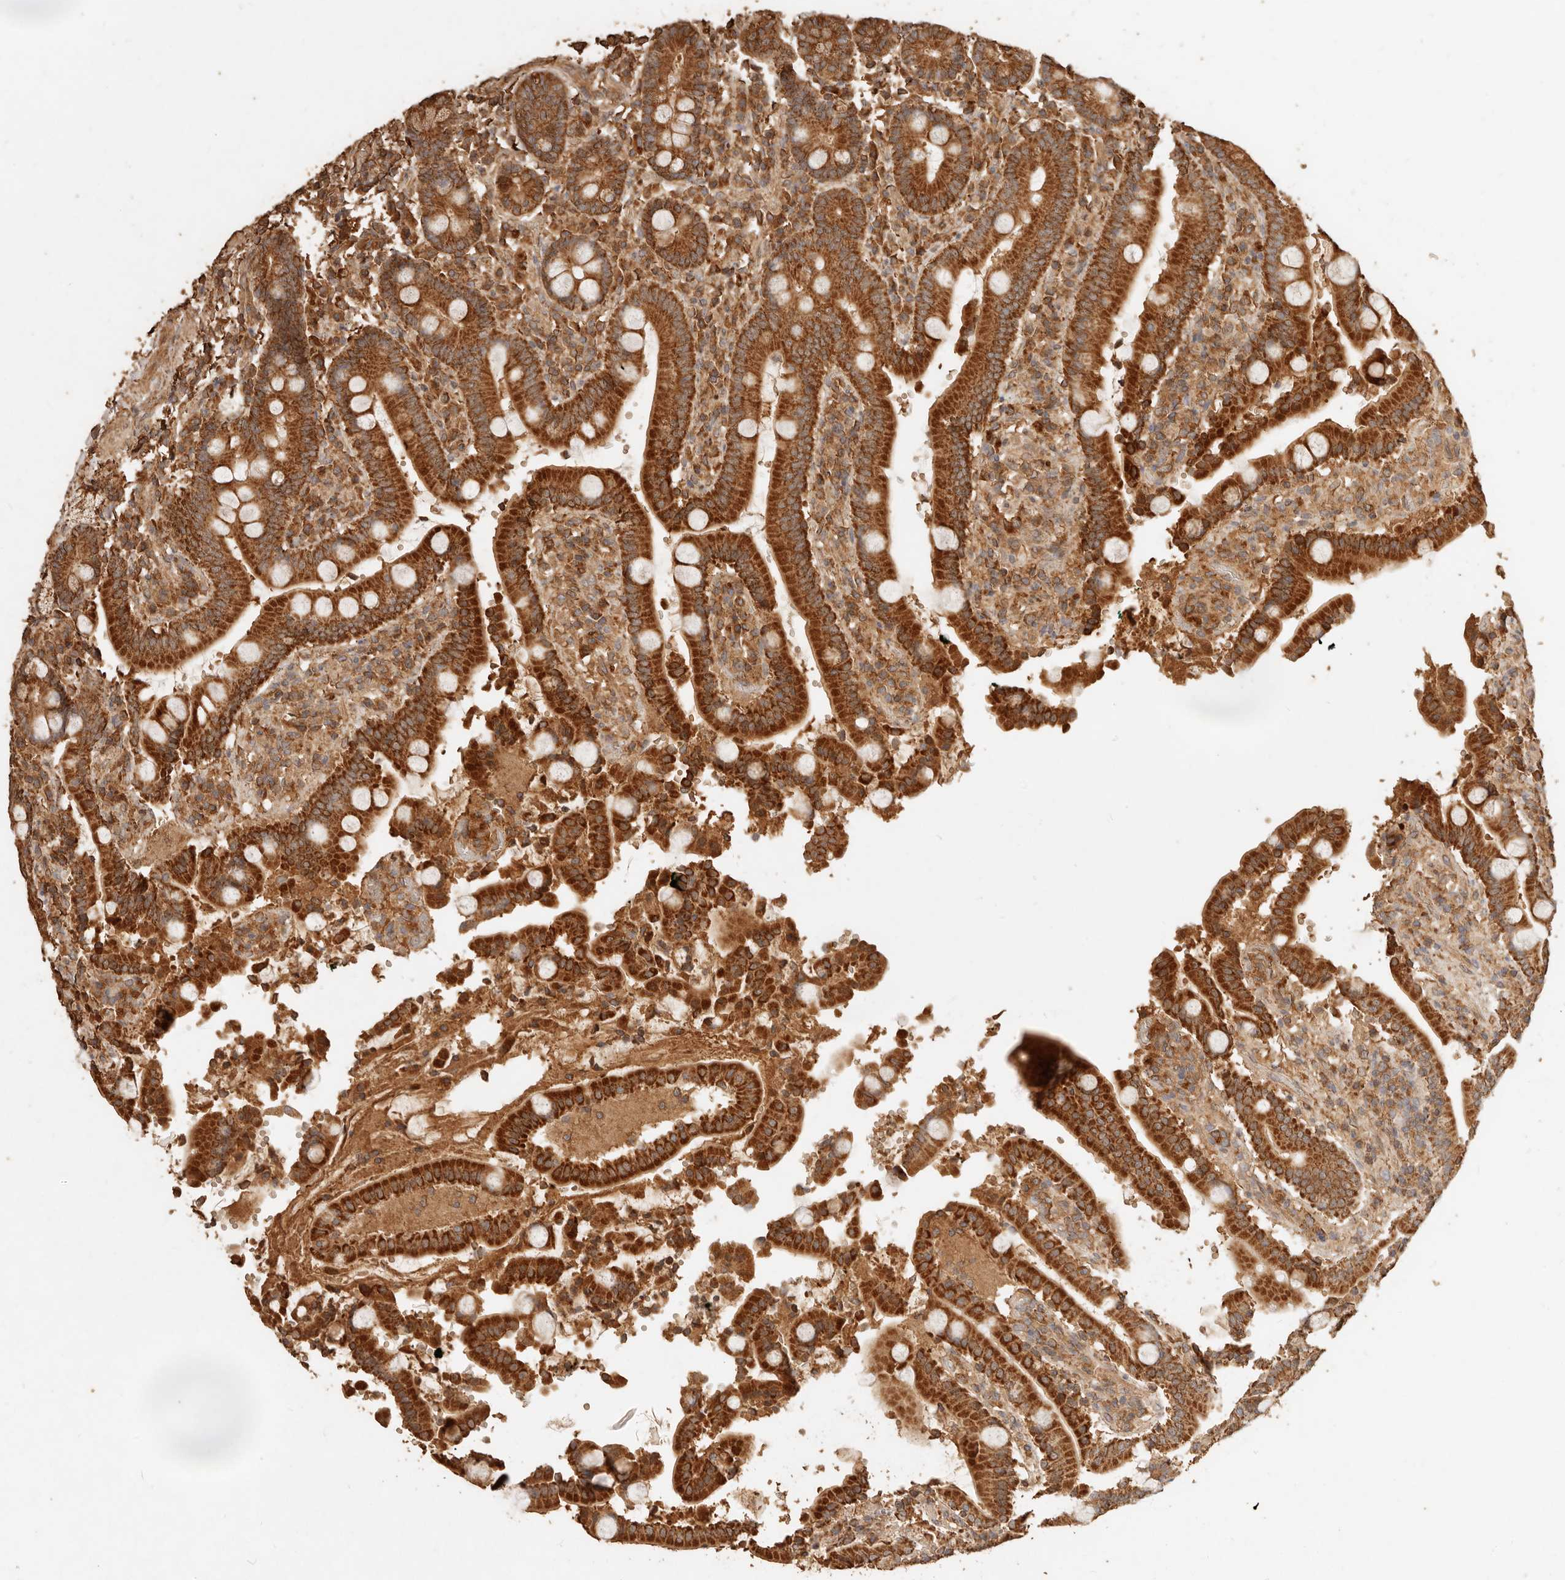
{"staining": {"intensity": "strong", "quantity": ">75%", "location": "cytoplasmic/membranous"}, "tissue": "duodenum", "cell_type": "Glandular cells", "image_type": "normal", "snomed": [{"axis": "morphology", "description": "Normal tissue, NOS"}, {"axis": "topography", "description": "Small intestine, NOS"}], "caption": "IHC (DAB (3,3'-diaminobenzidine)) staining of benign duodenum shows strong cytoplasmic/membranous protein positivity in approximately >75% of glandular cells. The protein is shown in brown color, while the nuclei are stained blue.", "gene": "FAM180B", "patient": {"sex": "female", "age": 71}}